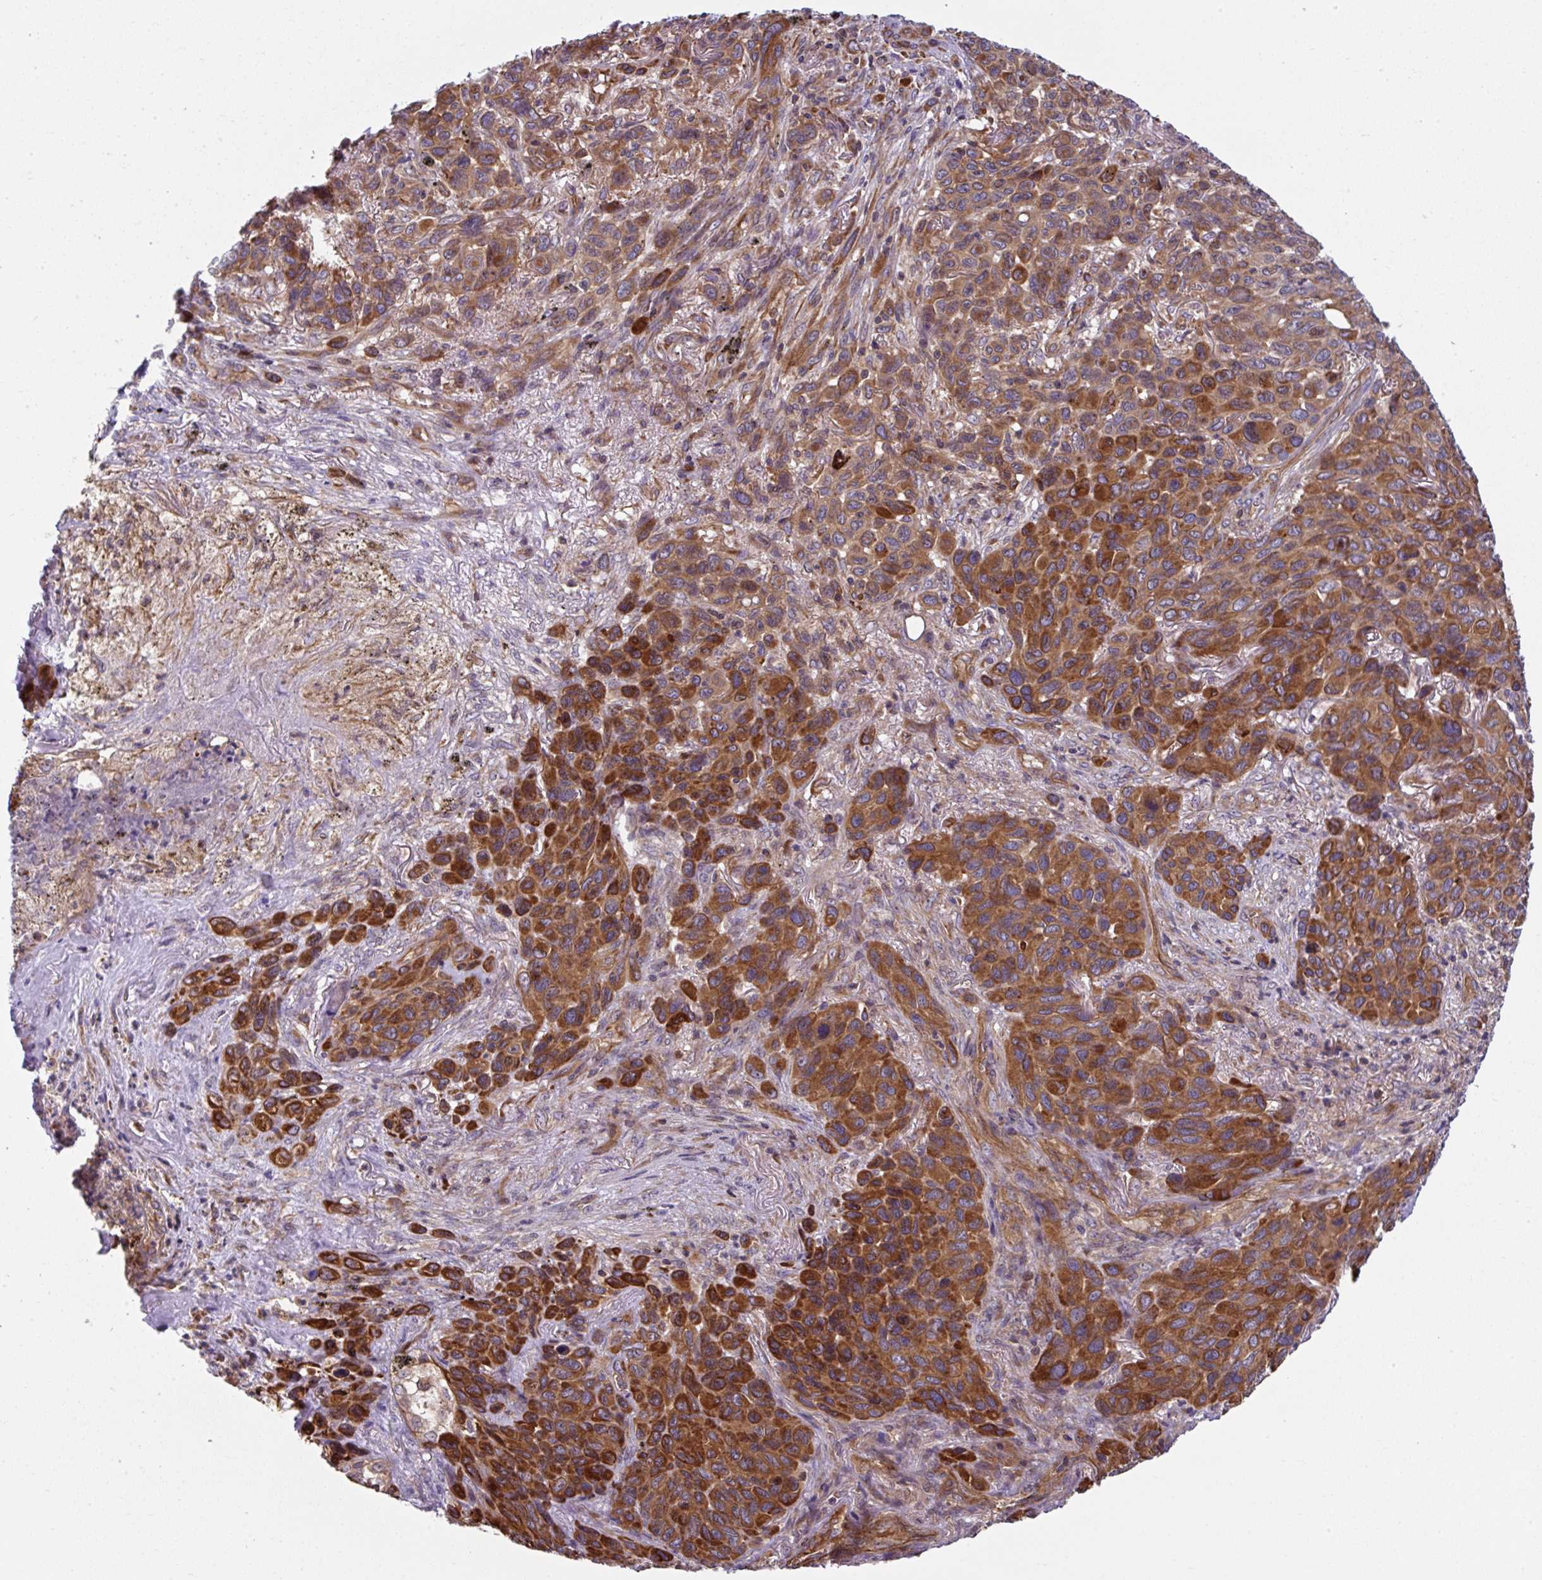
{"staining": {"intensity": "moderate", "quantity": ">75%", "location": "cytoplasmic/membranous"}, "tissue": "melanoma", "cell_type": "Tumor cells", "image_type": "cancer", "snomed": [{"axis": "morphology", "description": "Malignant melanoma, Metastatic site"}, {"axis": "topography", "description": "Lung"}], "caption": "Moderate cytoplasmic/membranous positivity is appreciated in about >75% of tumor cells in melanoma.", "gene": "APOBEC3D", "patient": {"sex": "male", "age": 48}}